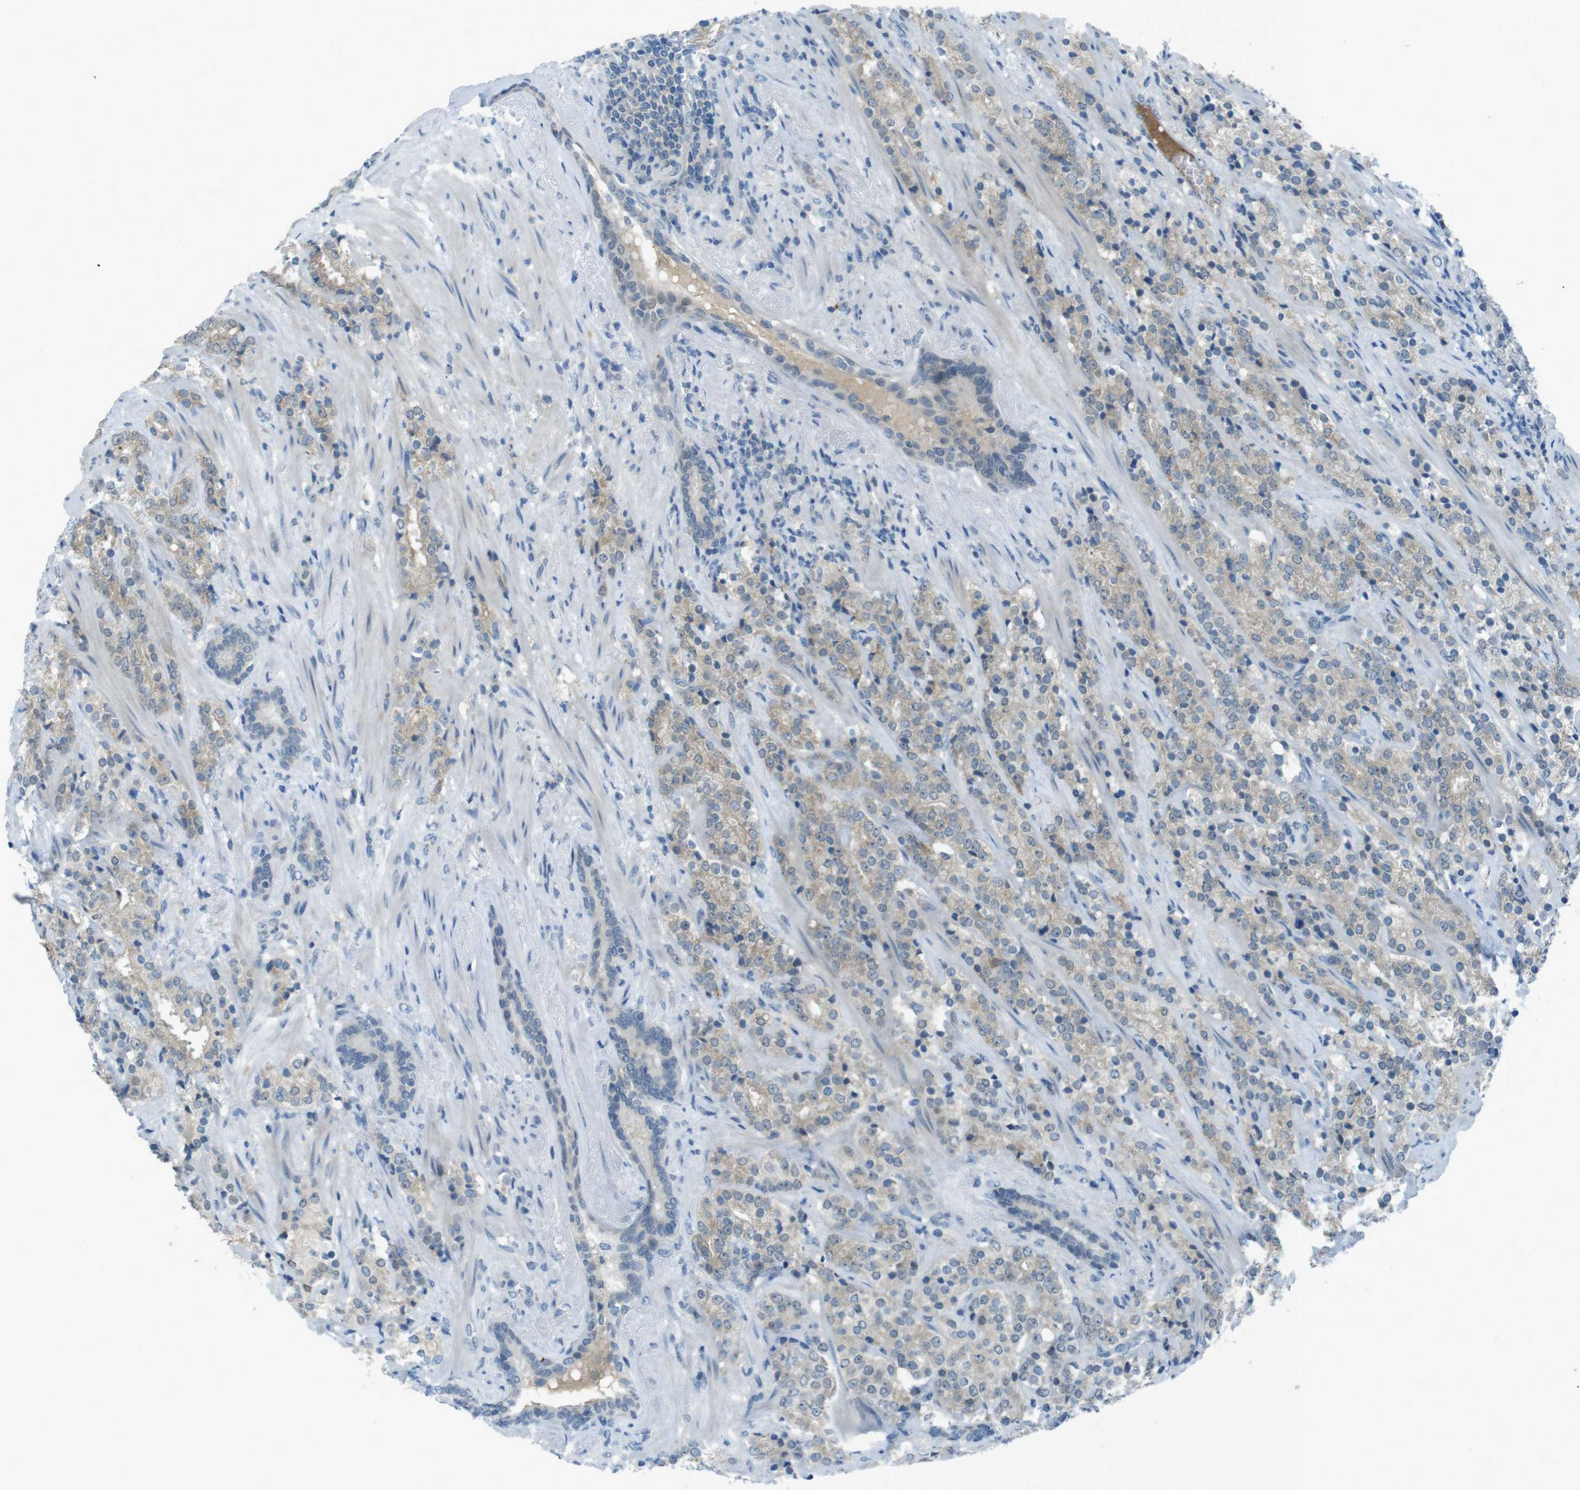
{"staining": {"intensity": "weak", "quantity": ">75%", "location": "cytoplasmic/membranous"}, "tissue": "prostate cancer", "cell_type": "Tumor cells", "image_type": "cancer", "snomed": [{"axis": "morphology", "description": "Adenocarcinoma, High grade"}, {"axis": "topography", "description": "Prostate"}], "caption": "Brown immunohistochemical staining in prostate cancer (adenocarcinoma (high-grade)) reveals weak cytoplasmic/membranous positivity in approximately >75% of tumor cells.", "gene": "ZDHHC20", "patient": {"sex": "male", "age": 71}}